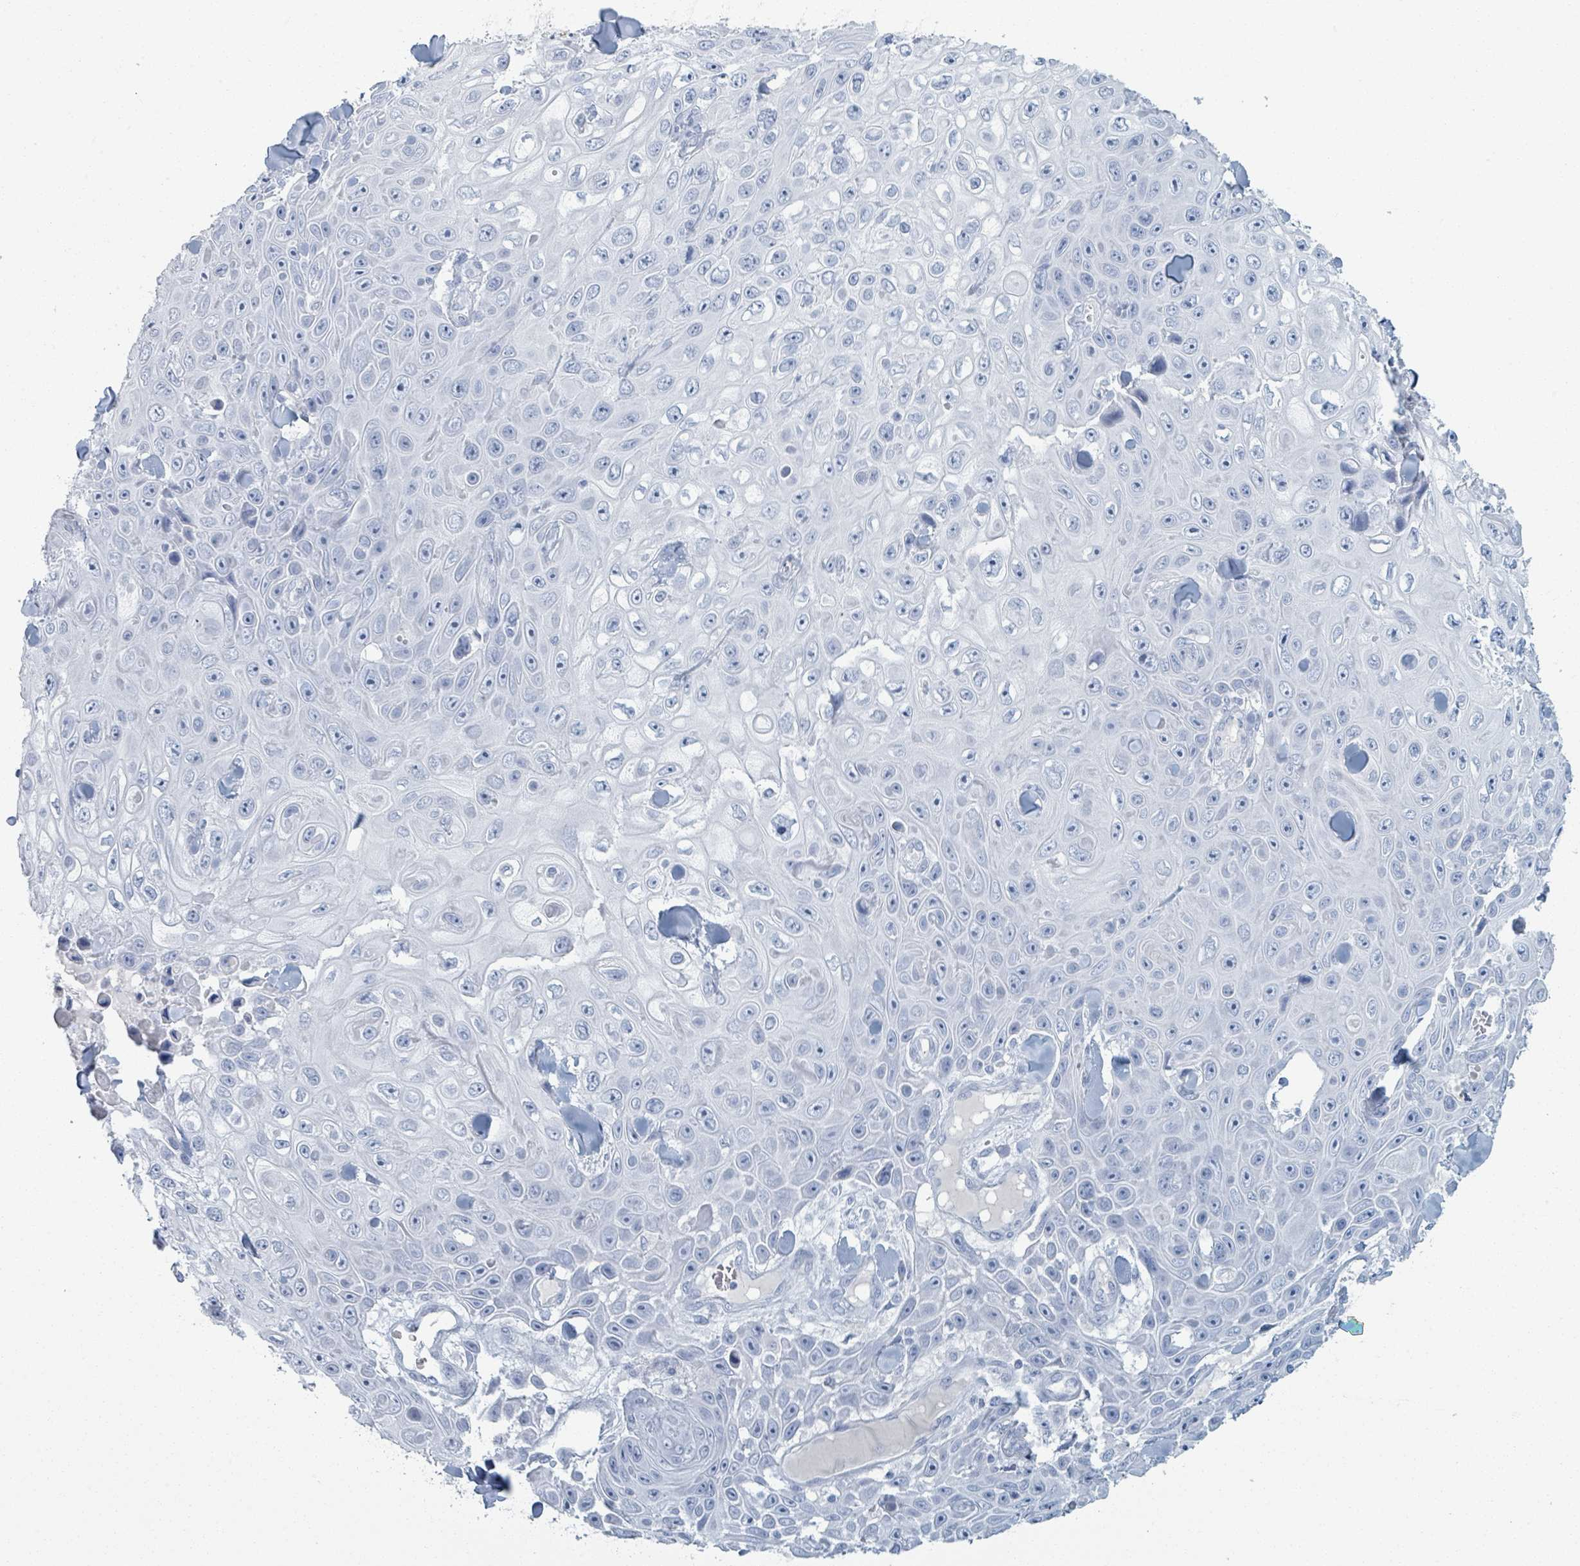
{"staining": {"intensity": "negative", "quantity": "none", "location": "none"}, "tissue": "skin cancer", "cell_type": "Tumor cells", "image_type": "cancer", "snomed": [{"axis": "morphology", "description": "Squamous cell carcinoma, NOS"}, {"axis": "topography", "description": "Skin"}], "caption": "A micrograph of human skin squamous cell carcinoma is negative for staining in tumor cells. (Brightfield microscopy of DAB IHC at high magnification).", "gene": "DEFA4", "patient": {"sex": "male", "age": 82}}